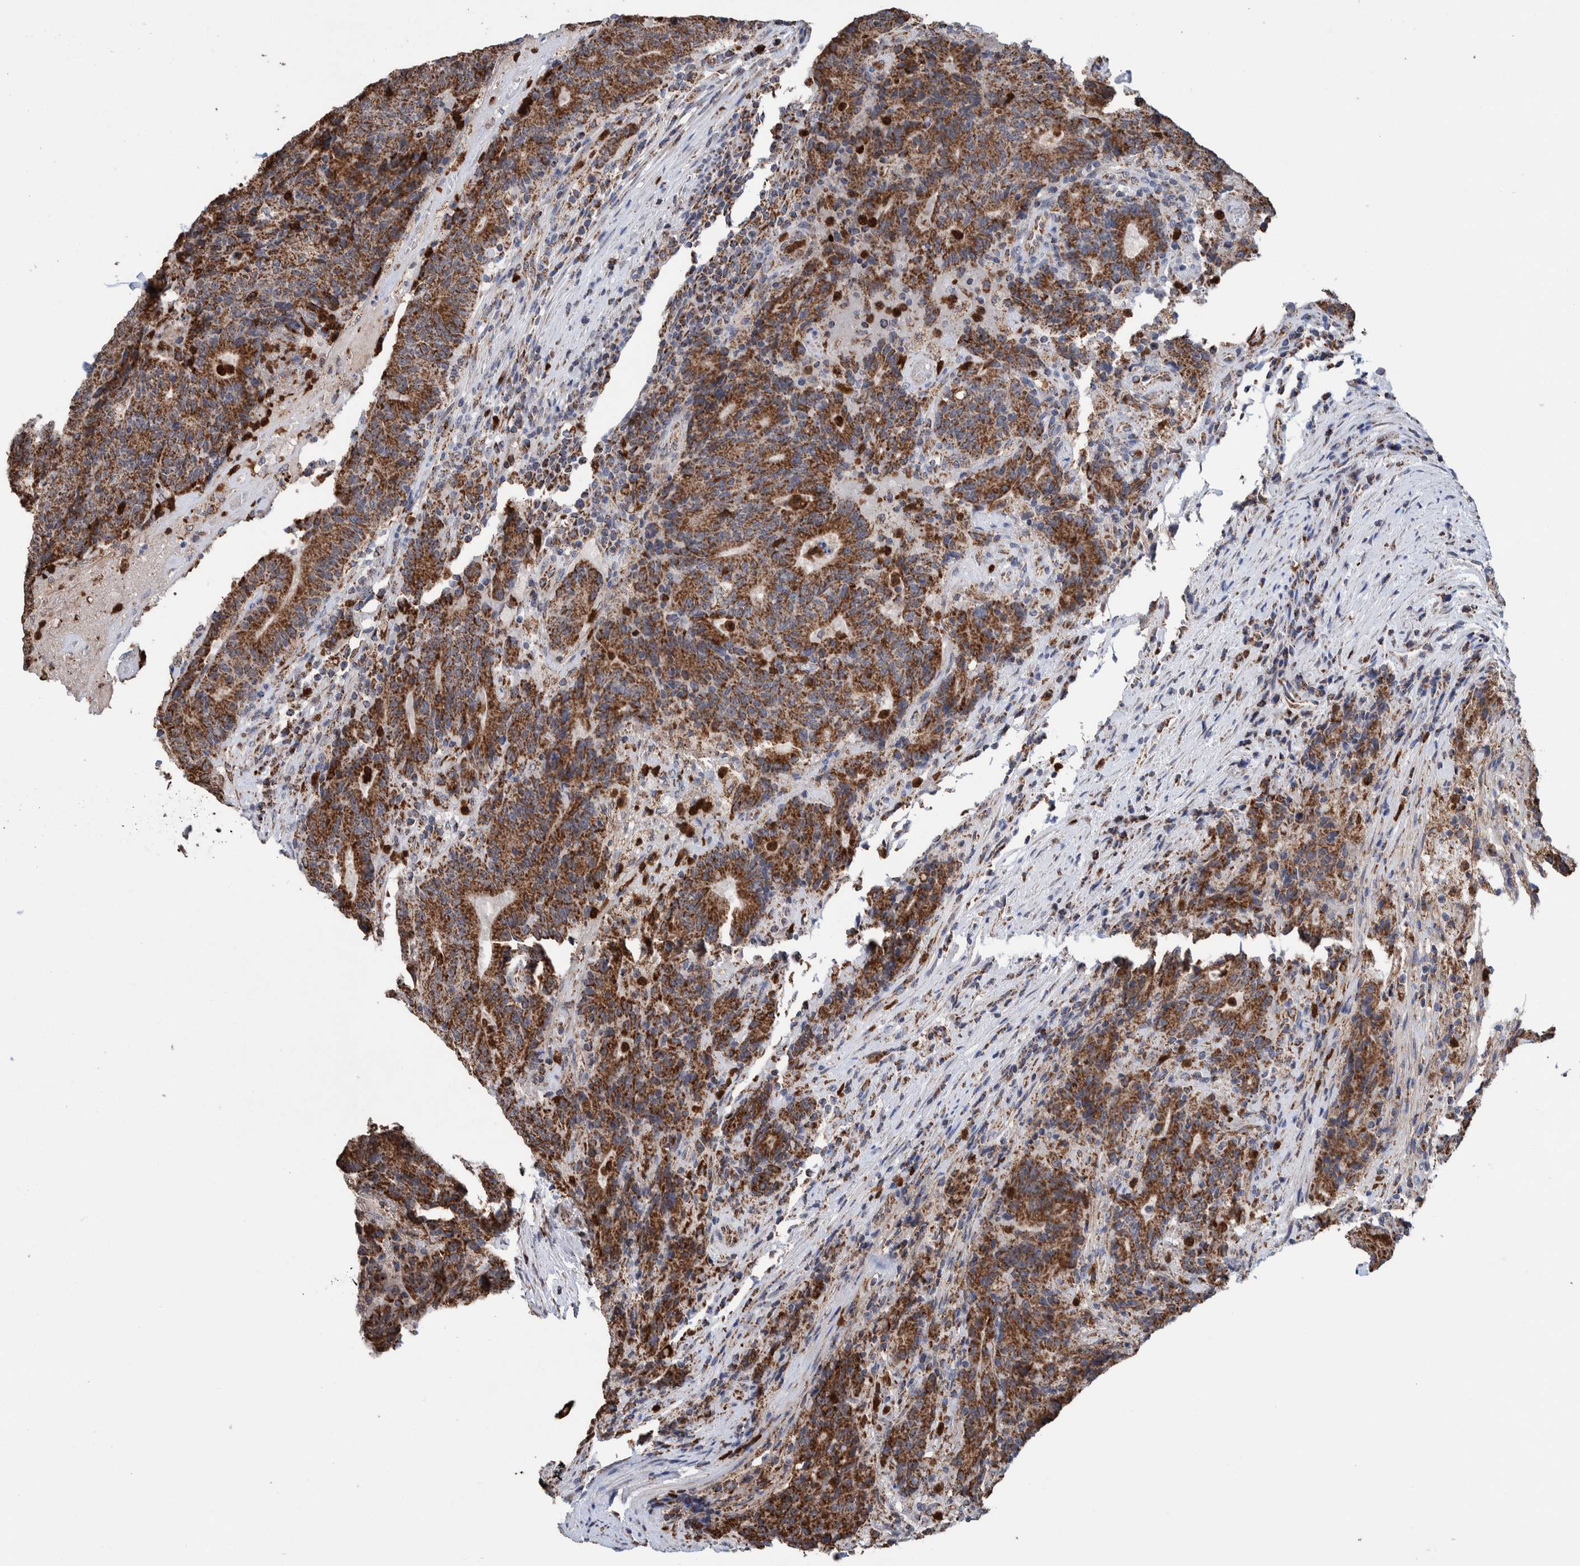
{"staining": {"intensity": "strong", "quantity": ">75%", "location": "cytoplasmic/membranous"}, "tissue": "colorectal cancer", "cell_type": "Tumor cells", "image_type": "cancer", "snomed": [{"axis": "morphology", "description": "Normal tissue, NOS"}, {"axis": "morphology", "description": "Adenocarcinoma, NOS"}, {"axis": "topography", "description": "Colon"}], "caption": "Immunohistochemical staining of colorectal cancer (adenocarcinoma) demonstrates high levels of strong cytoplasmic/membranous protein staining in approximately >75% of tumor cells.", "gene": "DECR1", "patient": {"sex": "female", "age": 75}}